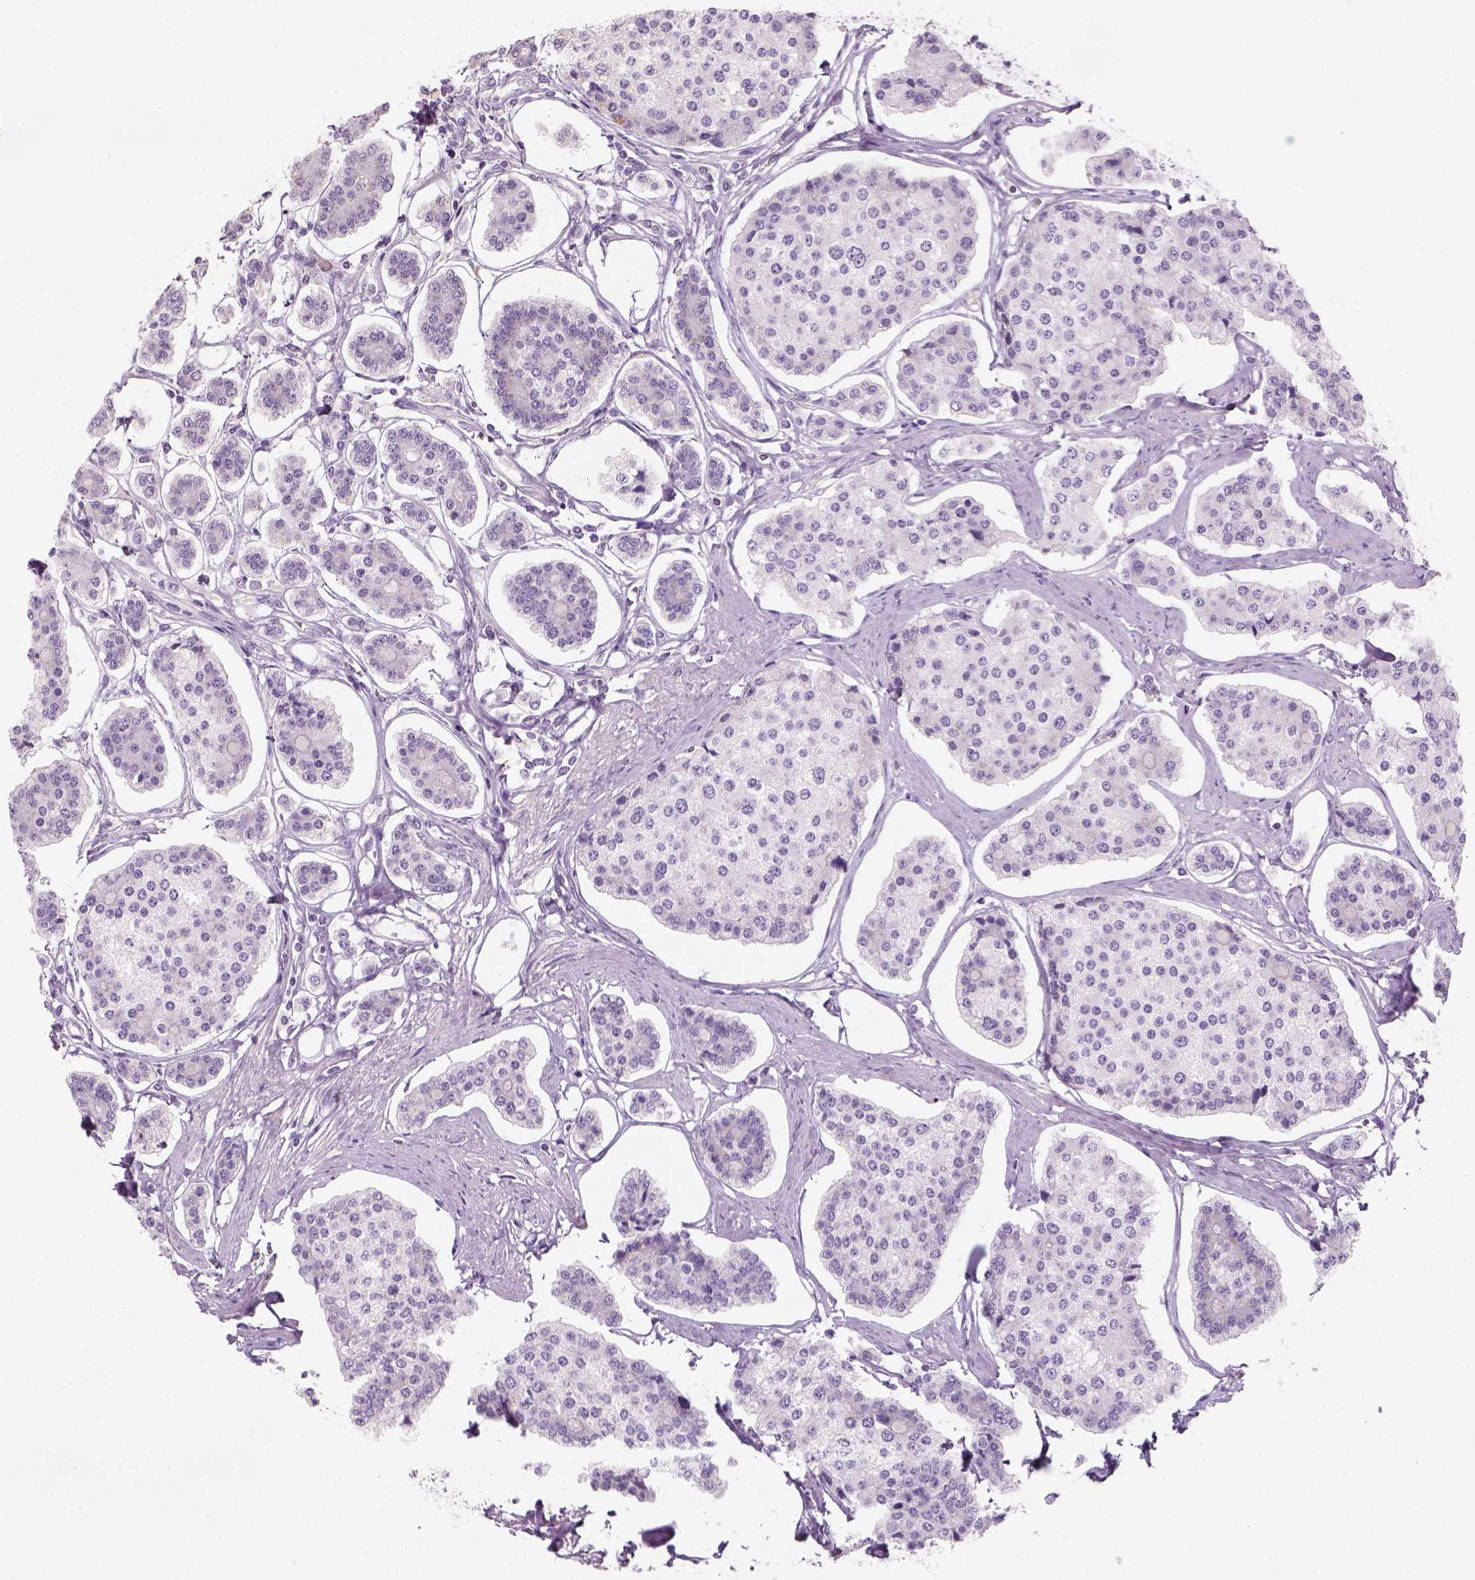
{"staining": {"intensity": "negative", "quantity": "none", "location": "none"}, "tissue": "carcinoid", "cell_type": "Tumor cells", "image_type": "cancer", "snomed": [{"axis": "morphology", "description": "Carcinoid, malignant, NOS"}, {"axis": "topography", "description": "Small intestine"}], "caption": "The image reveals no significant staining in tumor cells of carcinoid.", "gene": "KRT25", "patient": {"sex": "female", "age": 65}}